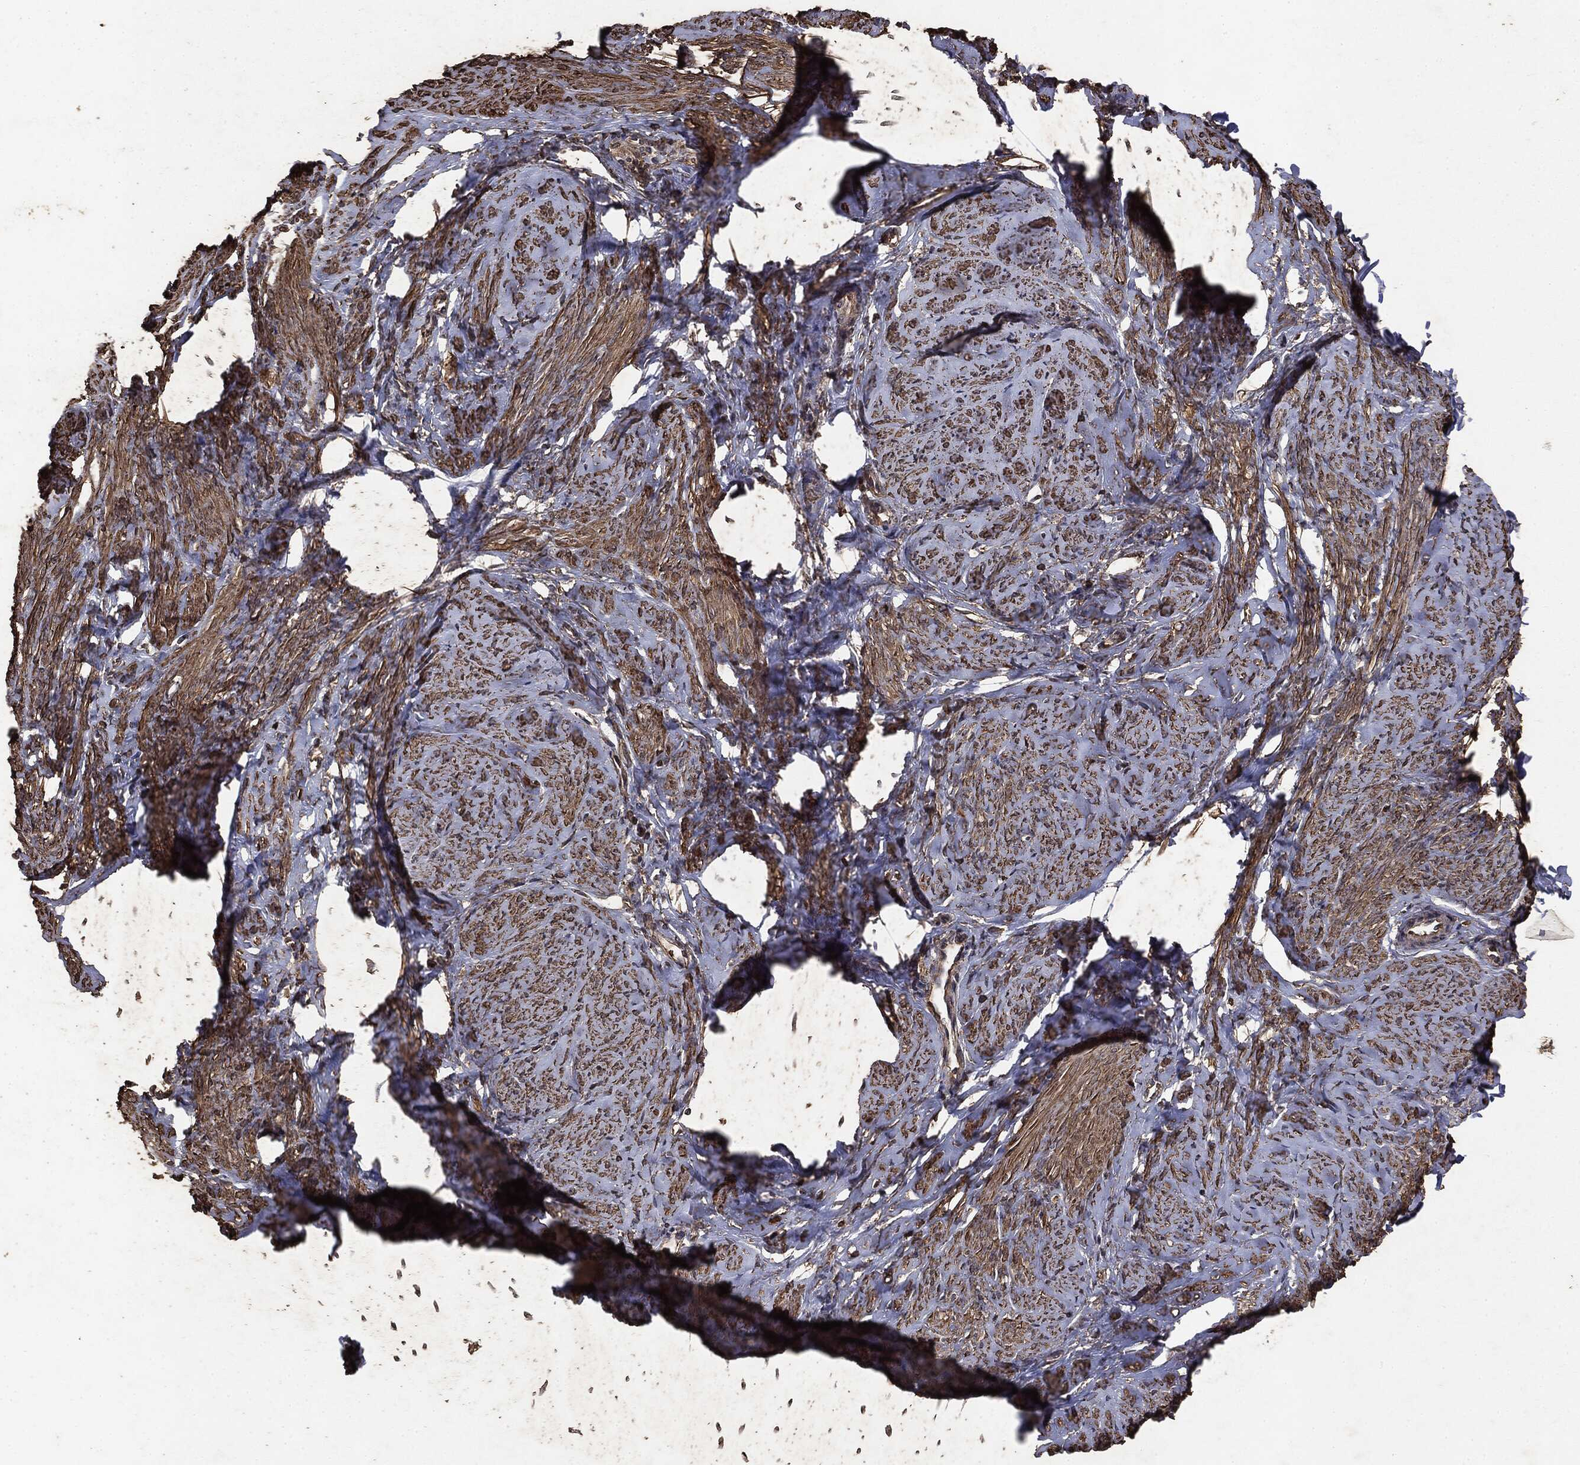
{"staining": {"intensity": "moderate", "quantity": ">75%", "location": "cytoplasmic/membranous"}, "tissue": "smooth muscle", "cell_type": "Smooth muscle cells", "image_type": "normal", "snomed": [{"axis": "morphology", "description": "Normal tissue, NOS"}, {"axis": "topography", "description": "Smooth muscle"}], "caption": "Smooth muscle stained for a protein displays moderate cytoplasmic/membranous positivity in smooth muscle cells. The staining is performed using DAB brown chromogen to label protein expression. The nuclei are counter-stained blue using hematoxylin.", "gene": "MTOR", "patient": {"sex": "female", "age": 48}}